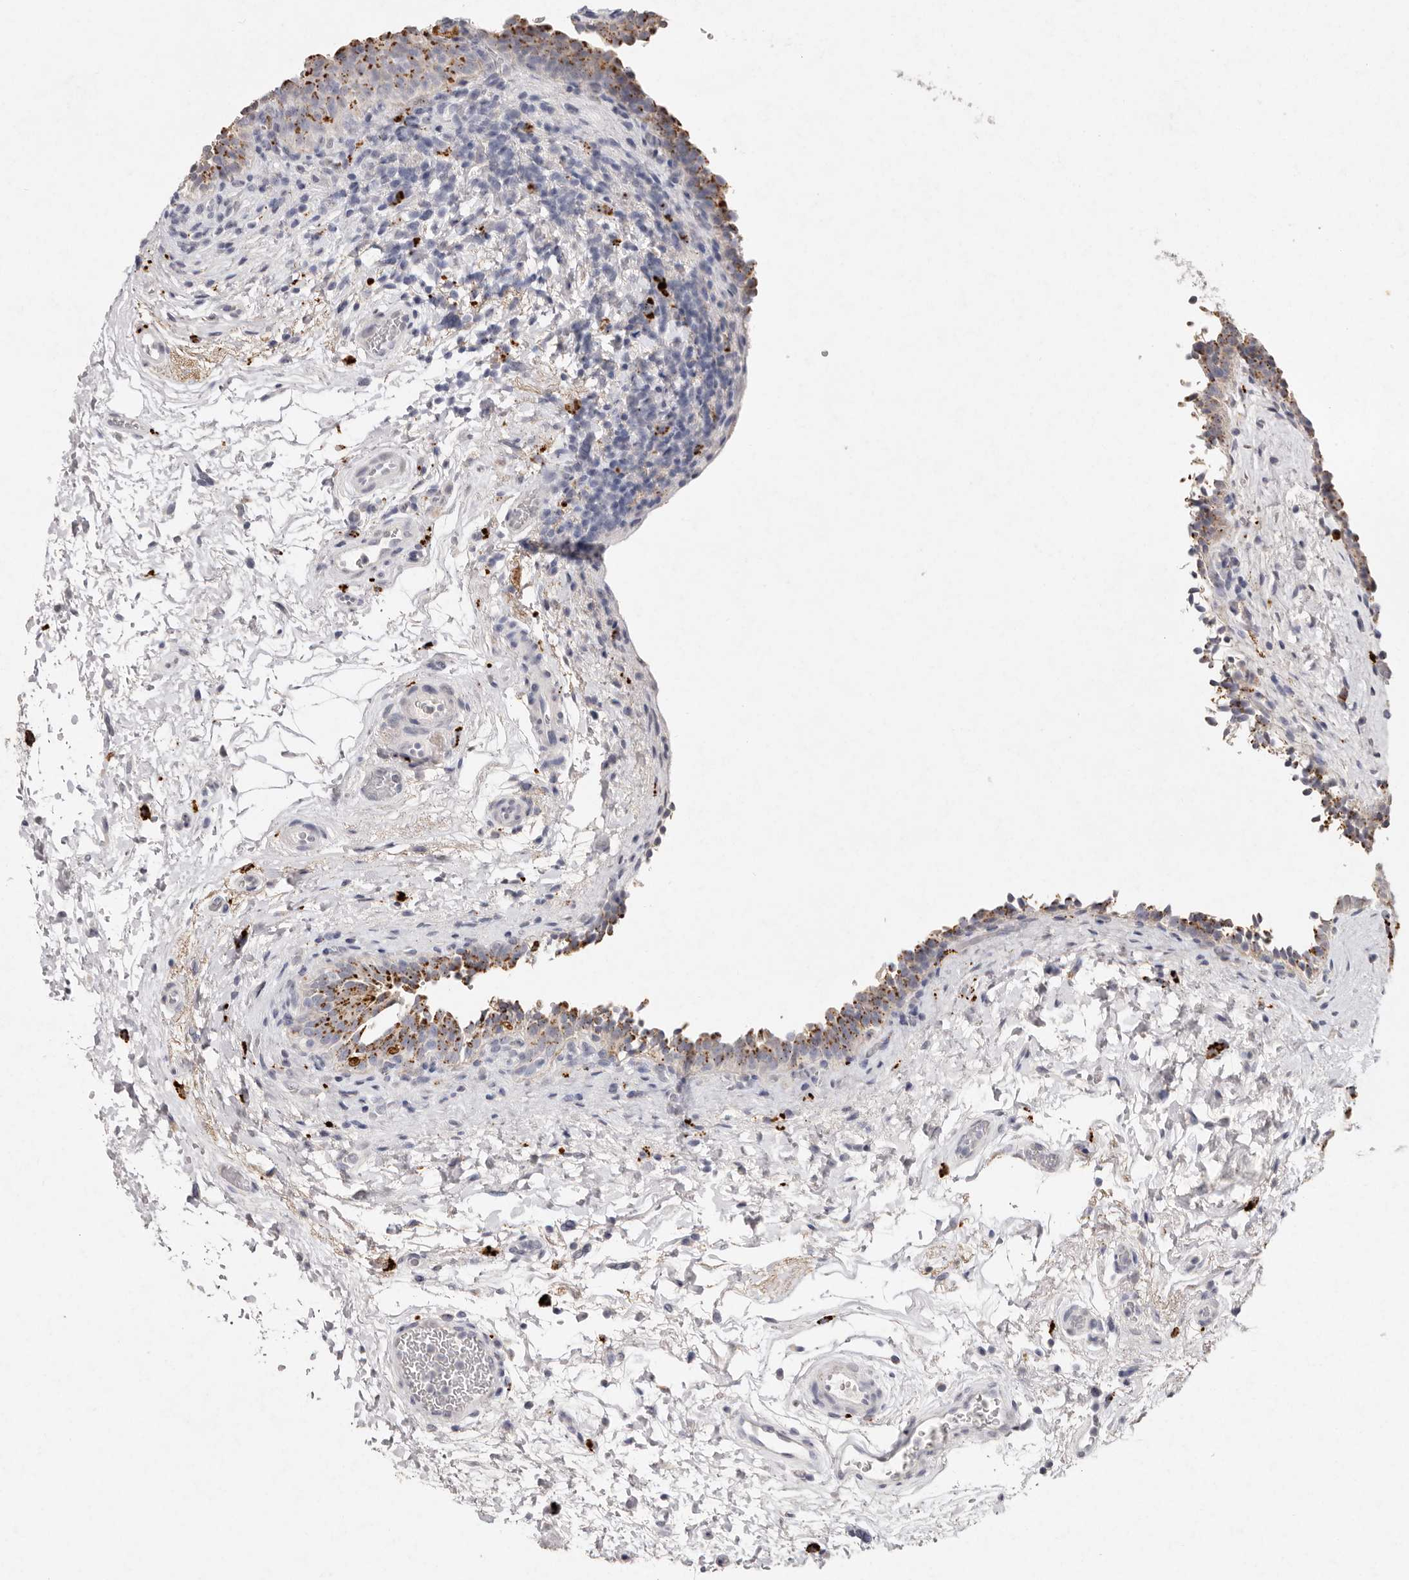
{"staining": {"intensity": "moderate", "quantity": "25%-75%", "location": "cytoplasmic/membranous"}, "tissue": "urinary bladder", "cell_type": "Urothelial cells", "image_type": "normal", "snomed": [{"axis": "morphology", "description": "Normal tissue, NOS"}, {"axis": "topography", "description": "Urinary bladder"}], "caption": "DAB immunohistochemical staining of normal urinary bladder shows moderate cytoplasmic/membranous protein positivity in approximately 25%-75% of urothelial cells. The staining was performed using DAB (3,3'-diaminobenzidine), with brown indicating positive protein expression. Nuclei are stained blue with hematoxylin.", "gene": "FAM185A", "patient": {"sex": "male", "age": 83}}